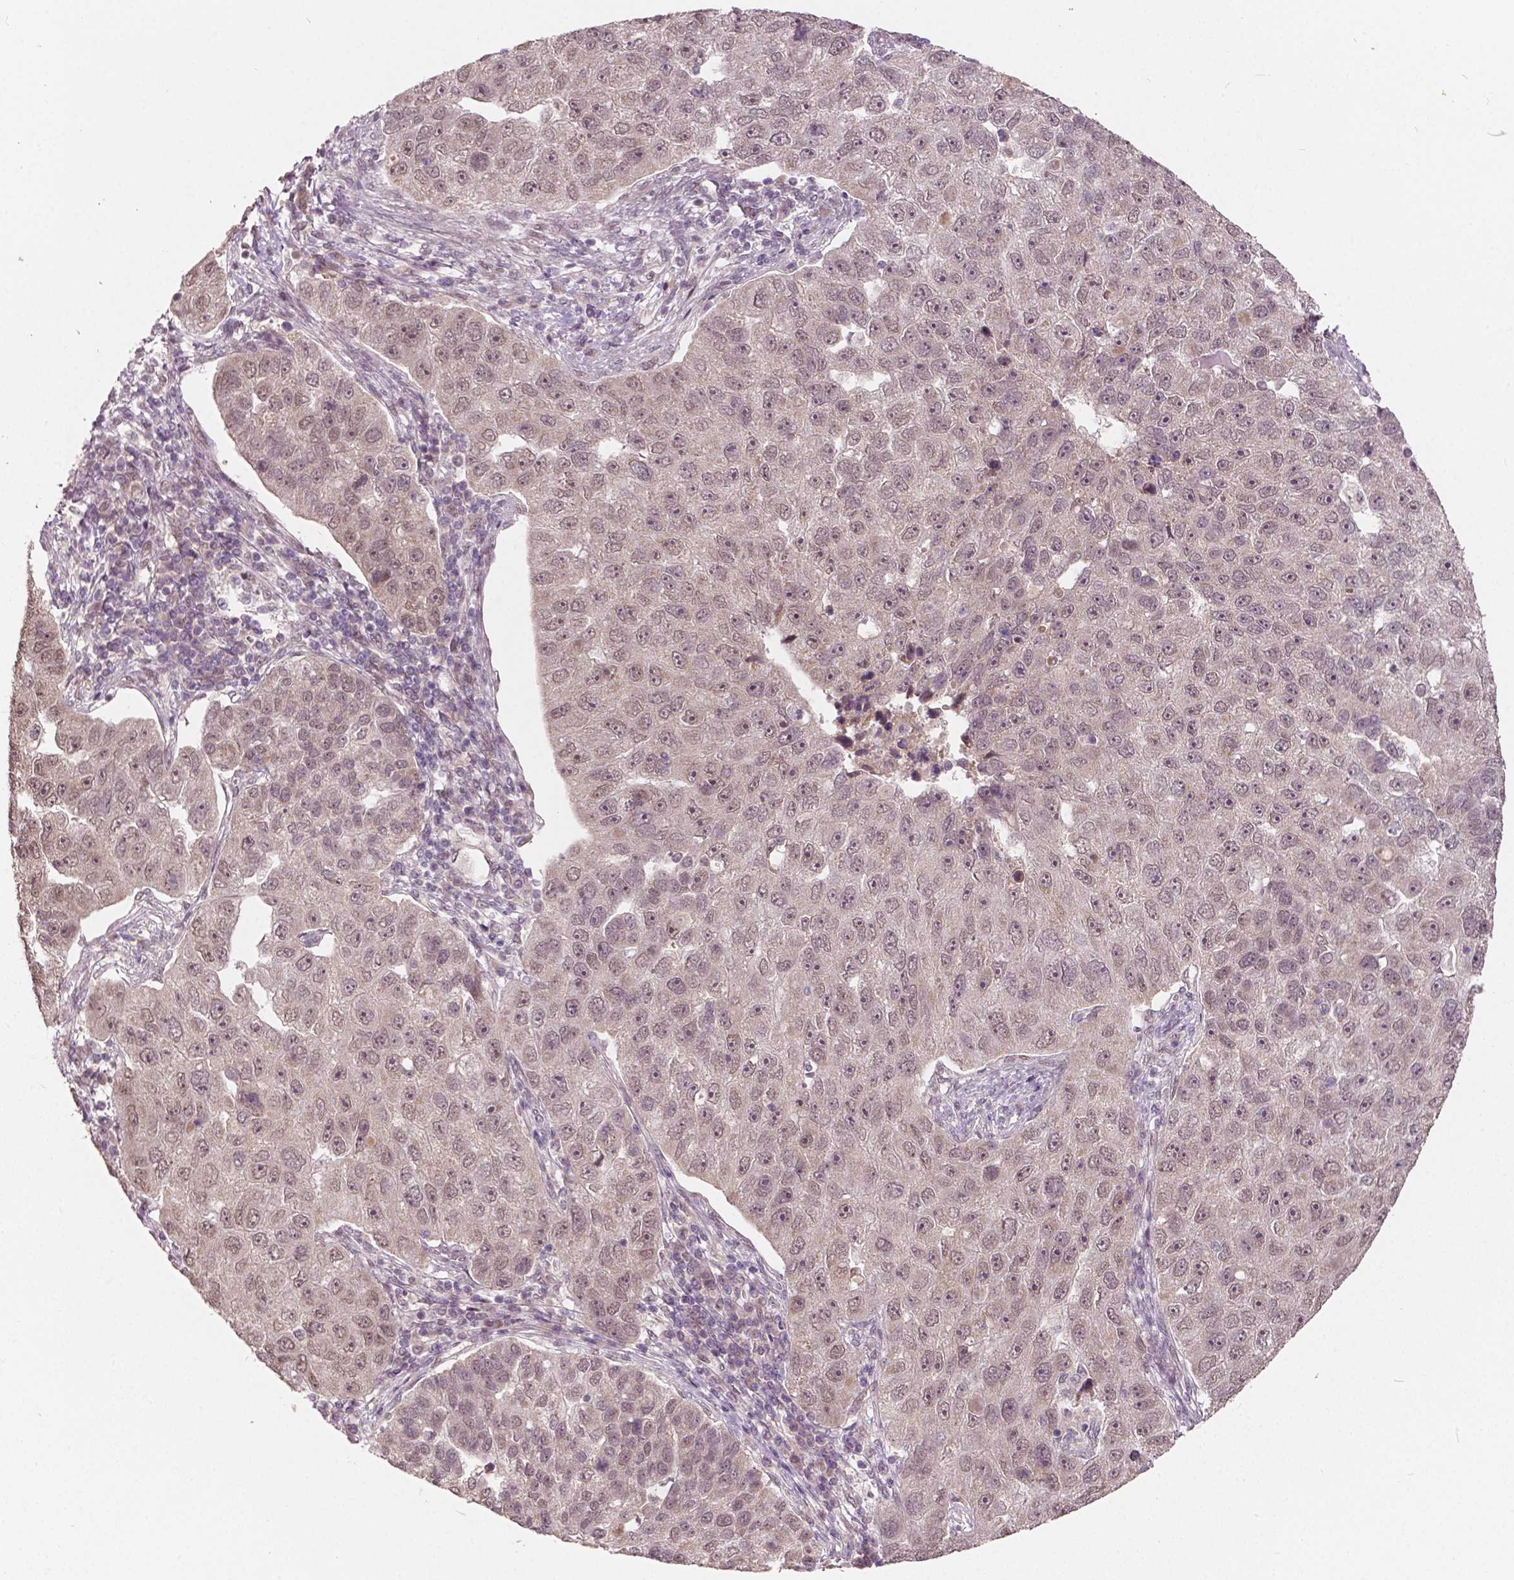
{"staining": {"intensity": "weak", "quantity": "25%-75%", "location": "nuclear"}, "tissue": "pancreatic cancer", "cell_type": "Tumor cells", "image_type": "cancer", "snomed": [{"axis": "morphology", "description": "Adenocarcinoma, NOS"}, {"axis": "topography", "description": "Pancreas"}], "caption": "Tumor cells exhibit weak nuclear expression in about 25%-75% of cells in adenocarcinoma (pancreatic). (brown staining indicates protein expression, while blue staining denotes nuclei).", "gene": "HMBOX1", "patient": {"sex": "female", "age": 61}}